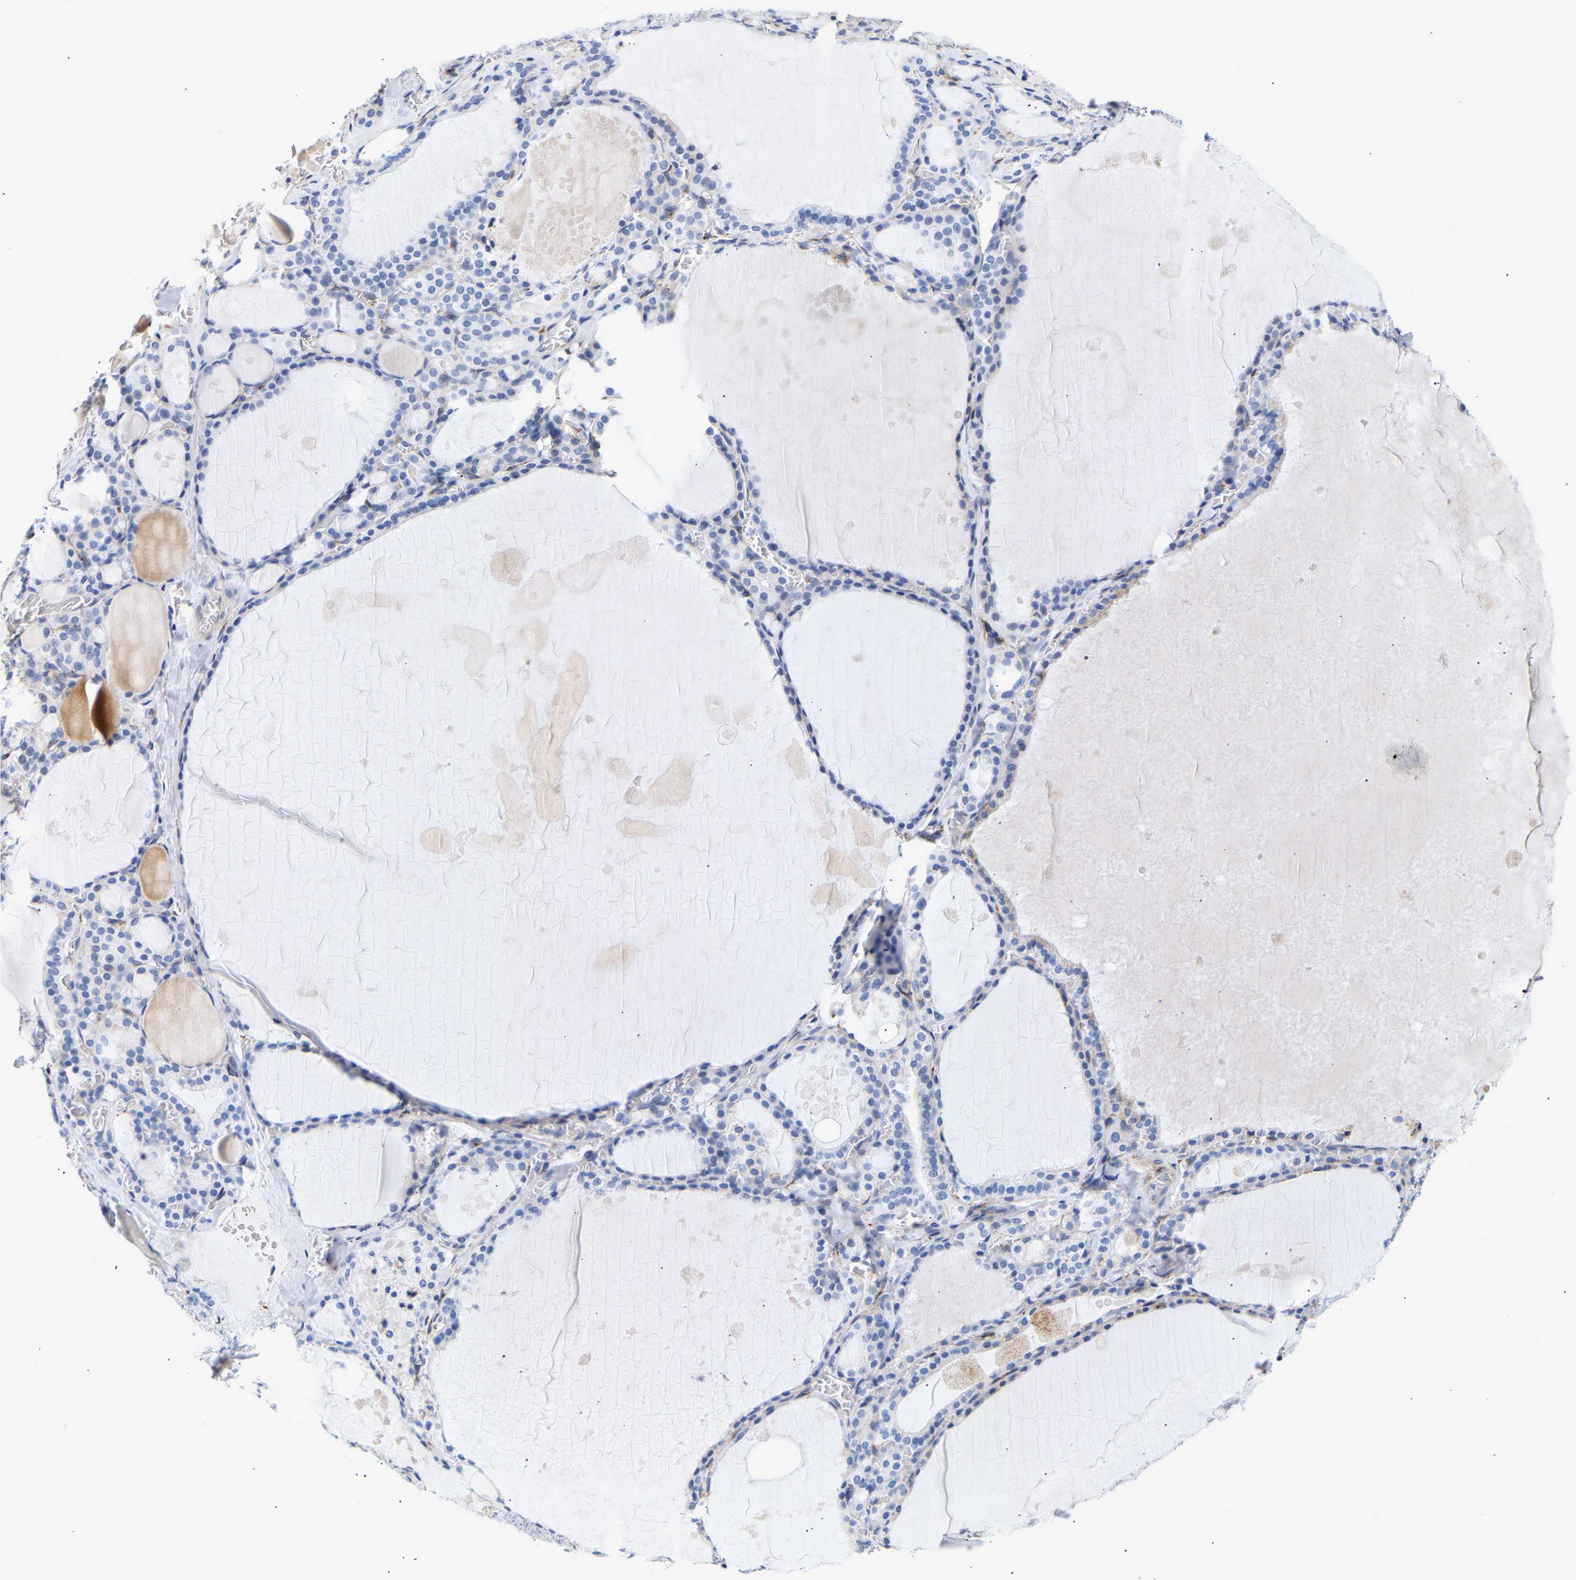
{"staining": {"intensity": "negative", "quantity": "none", "location": "none"}, "tissue": "thyroid gland", "cell_type": "Glandular cells", "image_type": "normal", "snomed": [{"axis": "morphology", "description": "Normal tissue, NOS"}, {"axis": "topography", "description": "Thyroid gland"}], "caption": "This is an immunohistochemistry (IHC) photomicrograph of benign human thyroid gland. There is no staining in glandular cells.", "gene": "IGFBP7", "patient": {"sex": "male", "age": 56}}